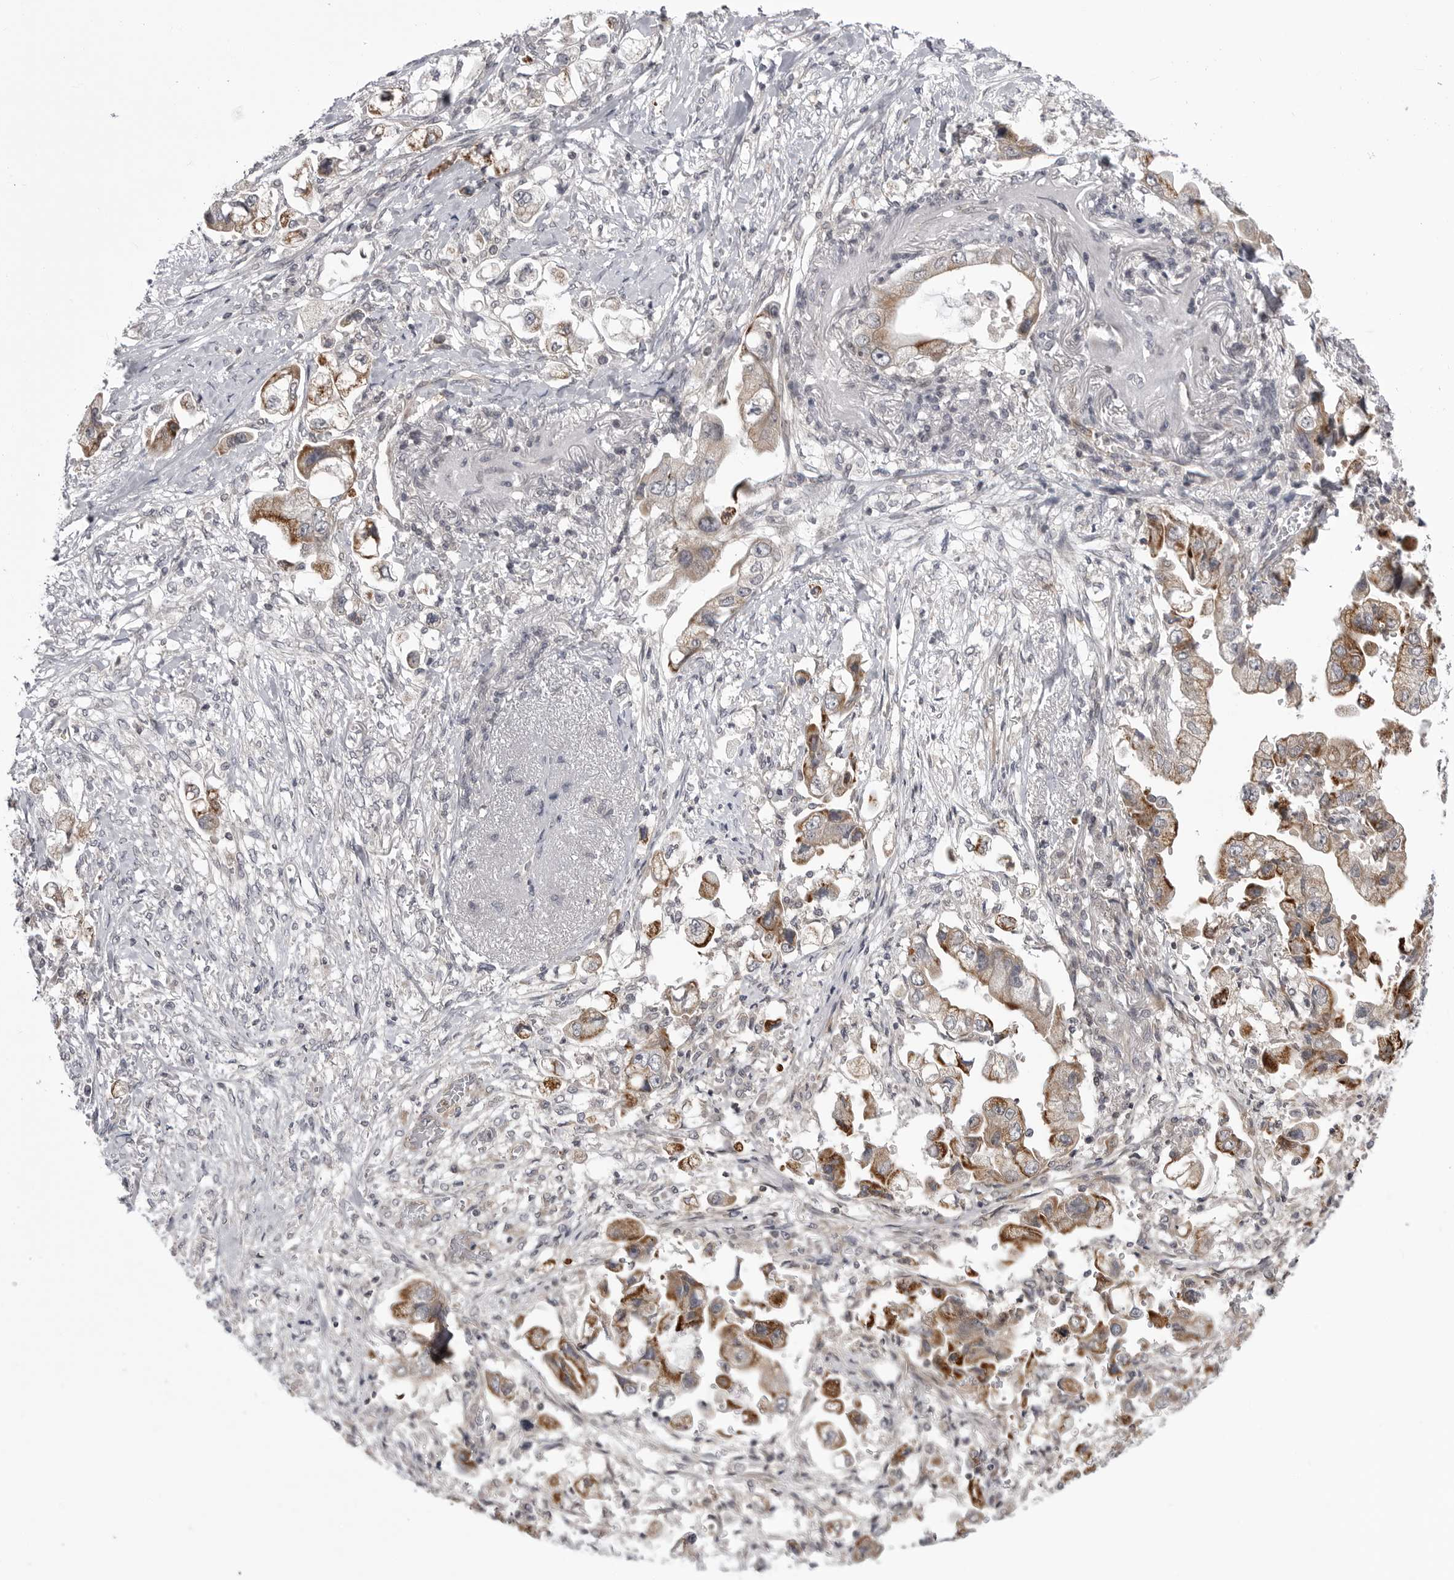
{"staining": {"intensity": "moderate", "quantity": ">75%", "location": "cytoplasmic/membranous"}, "tissue": "stomach cancer", "cell_type": "Tumor cells", "image_type": "cancer", "snomed": [{"axis": "morphology", "description": "Adenocarcinoma, NOS"}, {"axis": "topography", "description": "Stomach"}], "caption": "Stomach adenocarcinoma stained for a protein reveals moderate cytoplasmic/membranous positivity in tumor cells.", "gene": "CCDC18", "patient": {"sex": "male", "age": 62}}